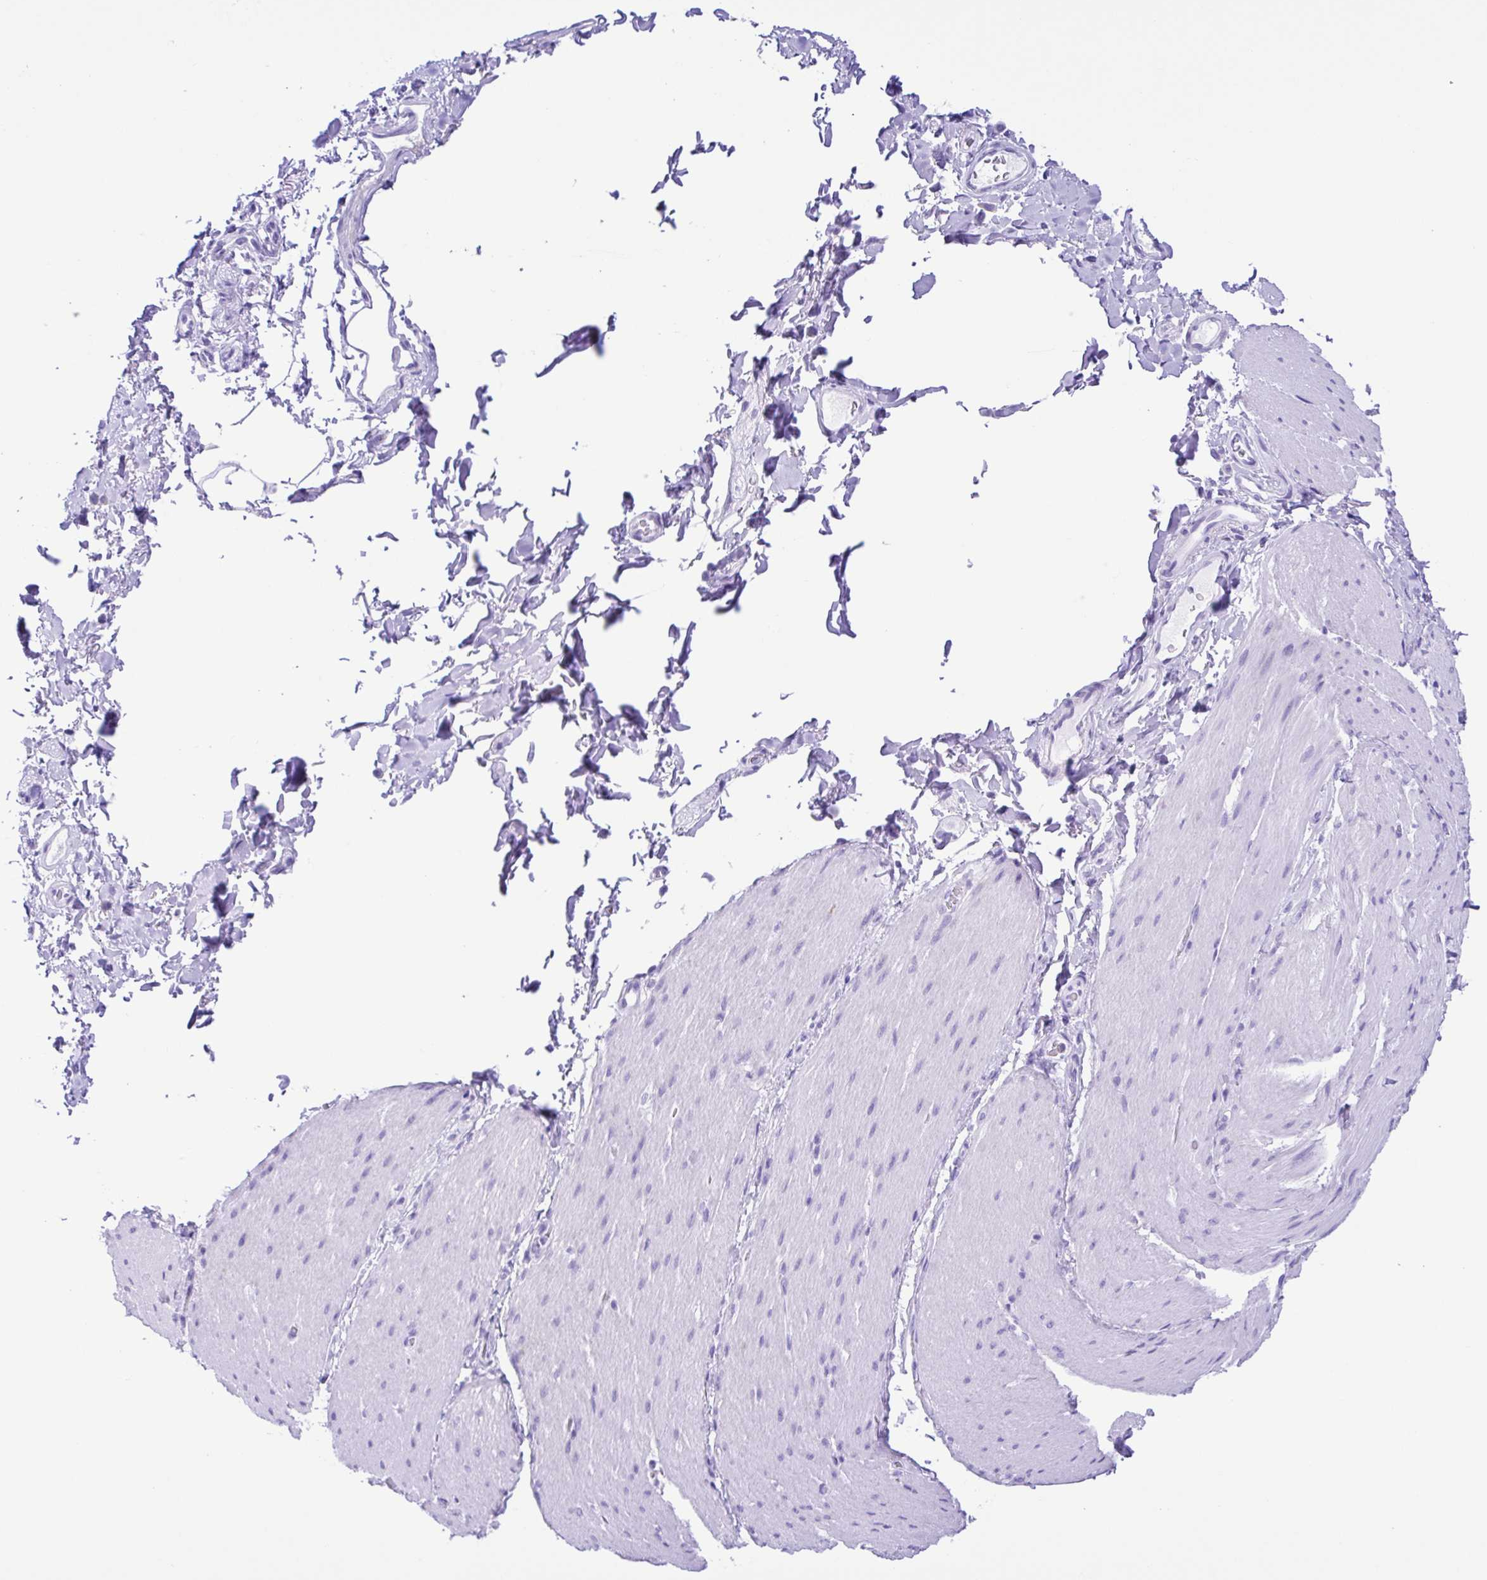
{"staining": {"intensity": "negative", "quantity": "none", "location": "none"}, "tissue": "smooth muscle", "cell_type": "Smooth muscle cells", "image_type": "normal", "snomed": [{"axis": "morphology", "description": "Normal tissue, NOS"}, {"axis": "topography", "description": "Smooth muscle"}, {"axis": "topography", "description": "Colon"}], "caption": "The IHC photomicrograph has no significant staining in smooth muscle cells of smooth muscle.", "gene": "ERP27", "patient": {"sex": "male", "age": 73}}